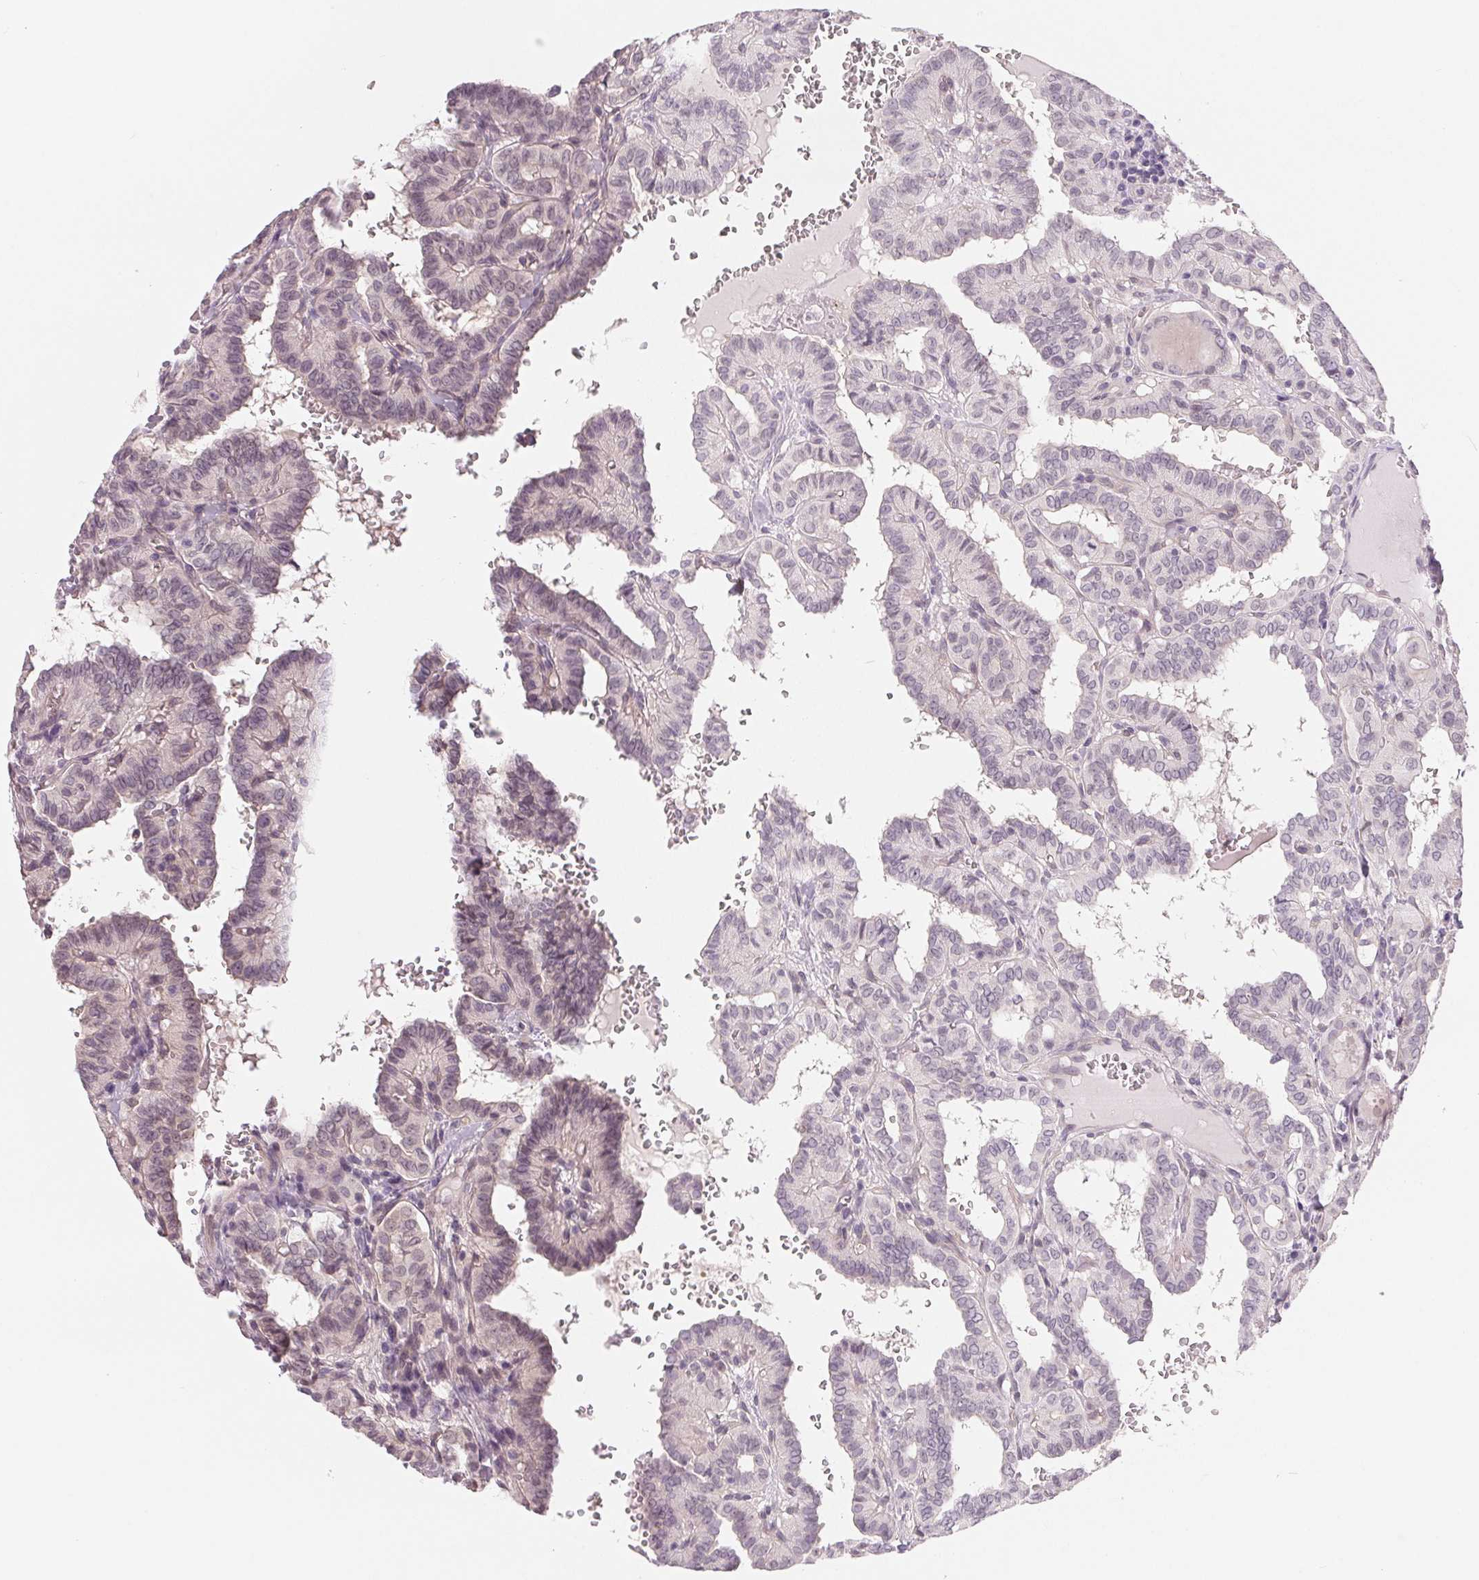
{"staining": {"intensity": "negative", "quantity": "none", "location": "none"}, "tissue": "thyroid cancer", "cell_type": "Tumor cells", "image_type": "cancer", "snomed": [{"axis": "morphology", "description": "Papillary adenocarcinoma, NOS"}, {"axis": "topography", "description": "Thyroid gland"}], "caption": "Immunohistochemical staining of human papillary adenocarcinoma (thyroid) demonstrates no significant staining in tumor cells.", "gene": "CFC1", "patient": {"sex": "female", "age": 21}}